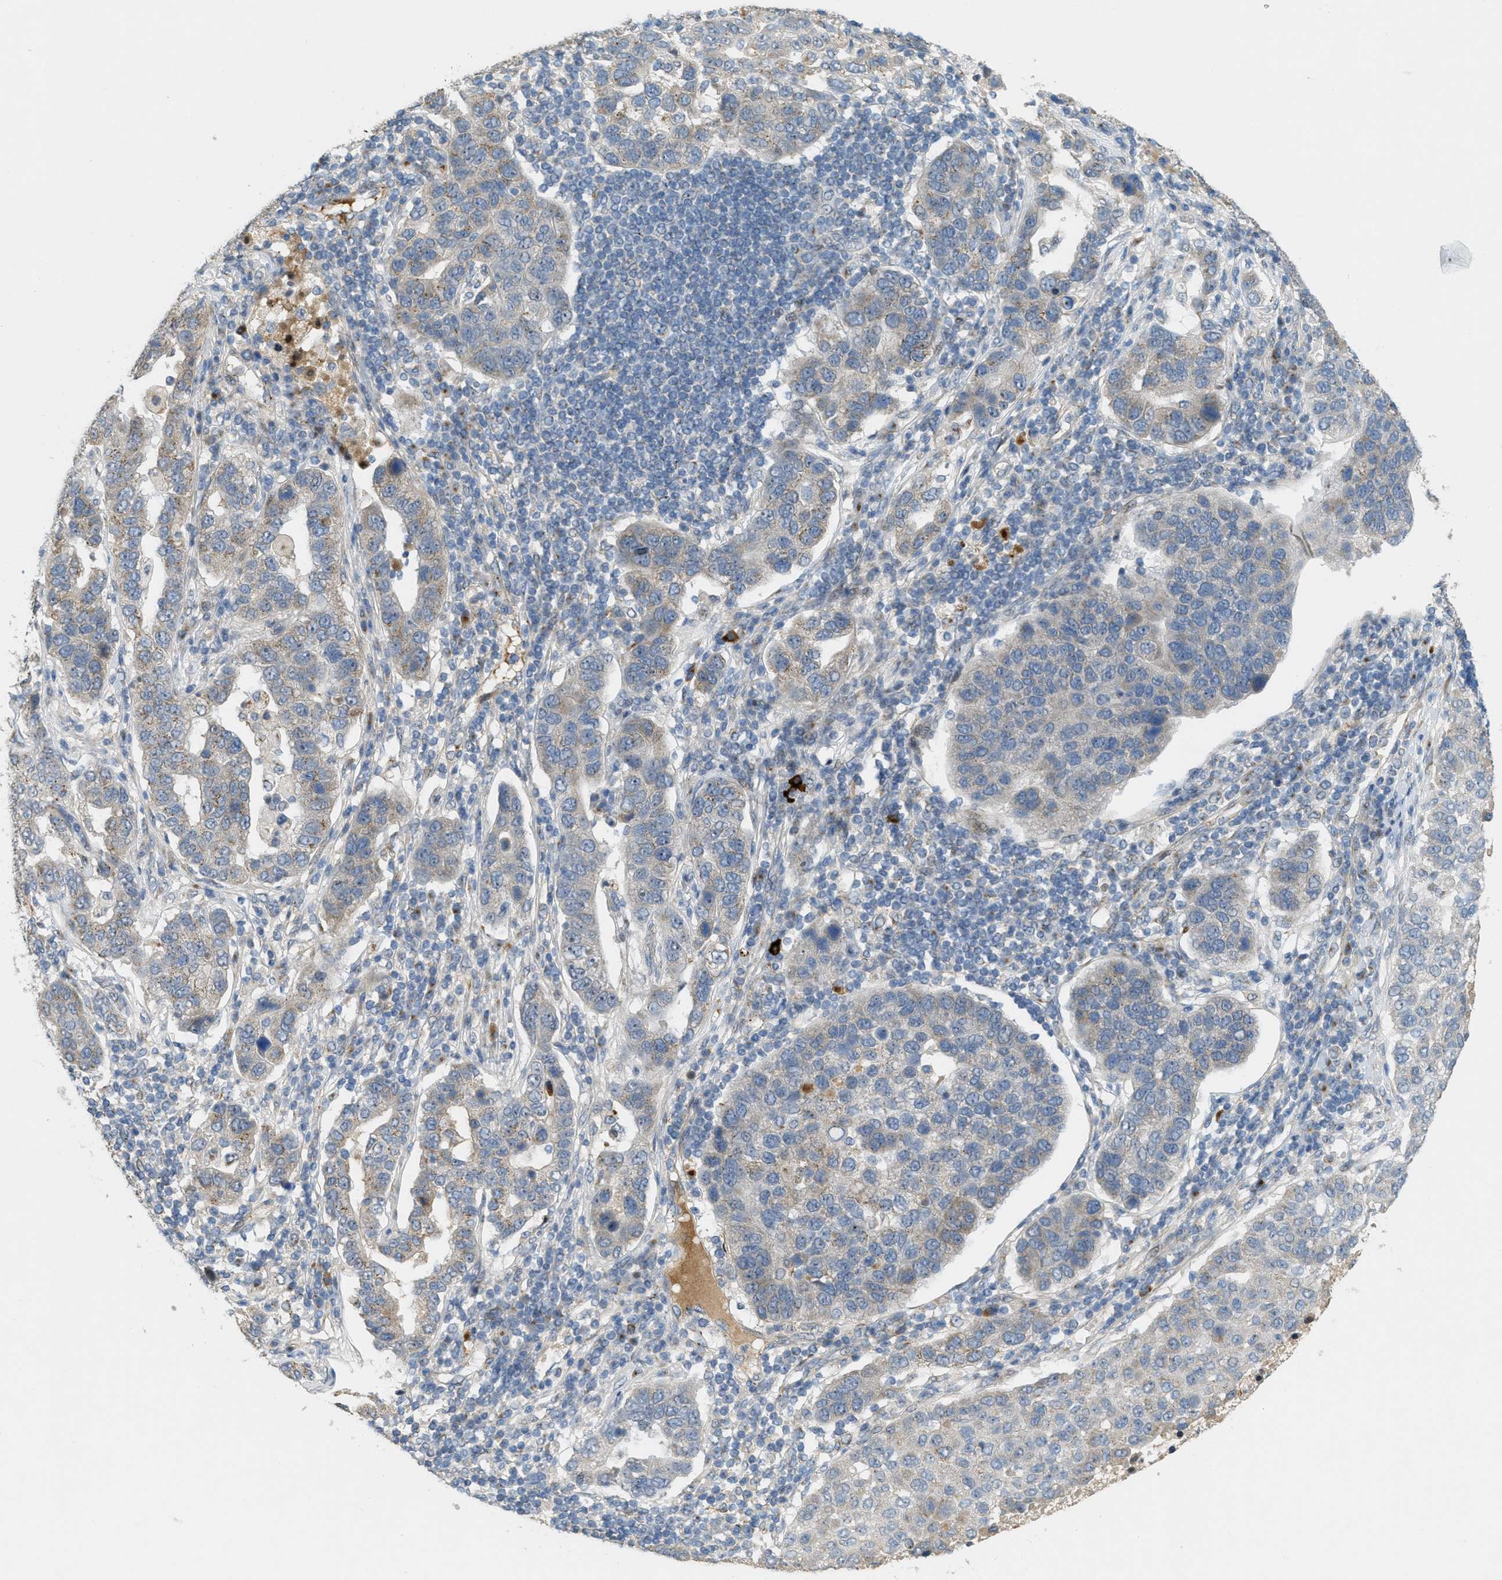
{"staining": {"intensity": "weak", "quantity": "25%-75%", "location": "cytoplasmic/membranous"}, "tissue": "pancreatic cancer", "cell_type": "Tumor cells", "image_type": "cancer", "snomed": [{"axis": "morphology", "description": "Adenocarcinoma, NOS"}, {"axis": "topography", "description": "Pancreas"}], "caption": "Immunohistochemical staining of human pancreatic cancer (adenocarcinoma) displays low levels of weak cytoplasmic/membranous staining in about 25%-75% of tumor cells.", "gene": "ZFPL1", "patient": {"sex": "female", "age": 61}}